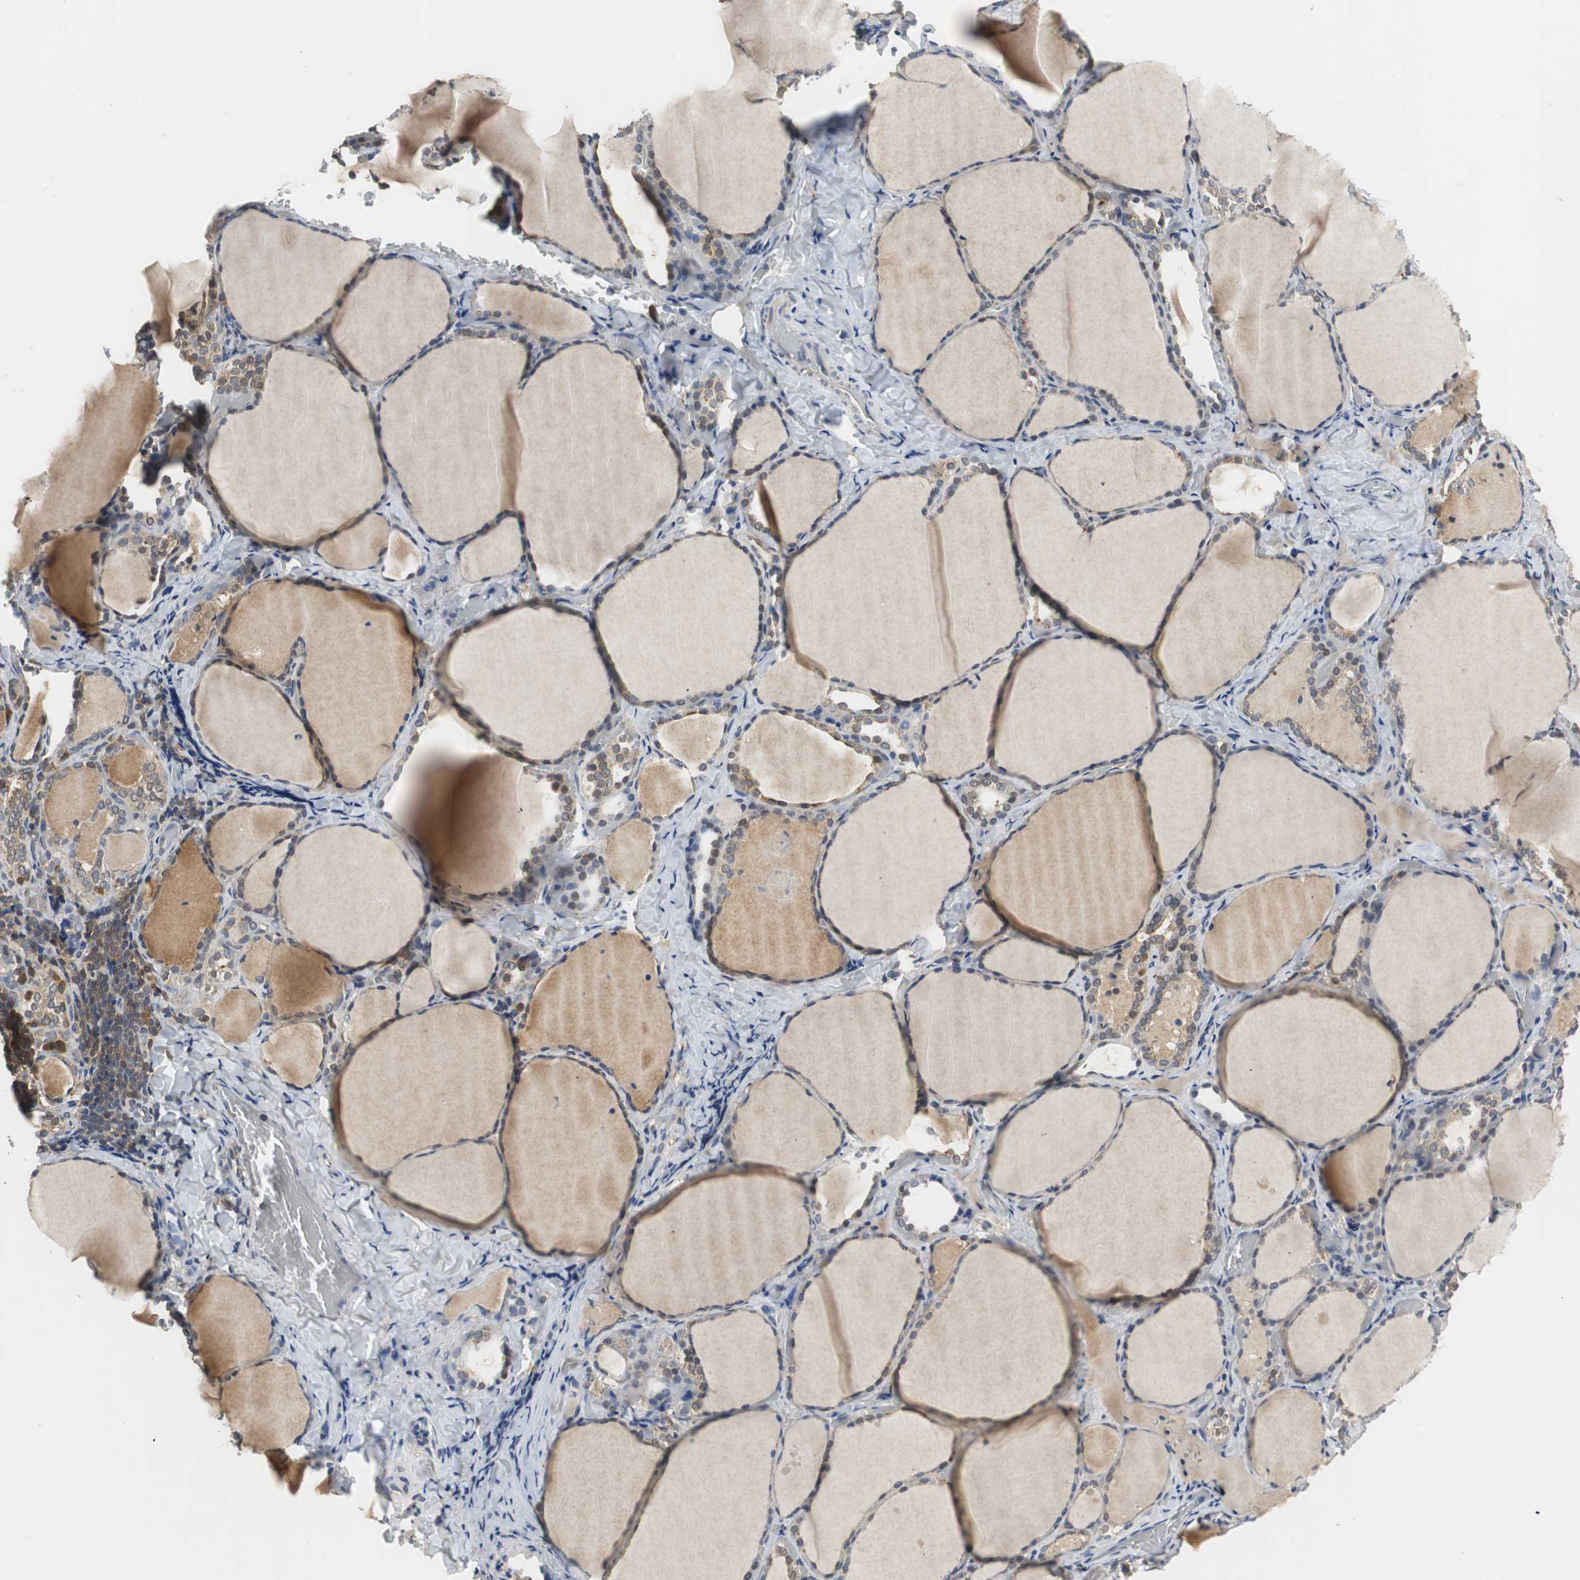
{"staining": {"intensity": "moderate", "quantity": "25%-75%", "location": "cytoplasmic/membranous"}, "tissue": "thyroid gland", "cell_type": "Glandular cells", "image_type": "normal", "snomed": [{"axis": "morphology", "description": "Normal tissue, NOS"}, {"axis": "morphology", "description": "Papillary adenocarcinoma, NOS"}, {"axis": "topography", "description": "Thyroid gland"}], "caption": "Protein analysis of unremarkable thyroid gland exhibits moderate cytoplasmic/membranous expression in approximately 25%-75% of glandular cells. (IHC, brightfield microscopy, high magnification).", "gene": "VBP1", "patient": {"sex": "female", "age": 30}}